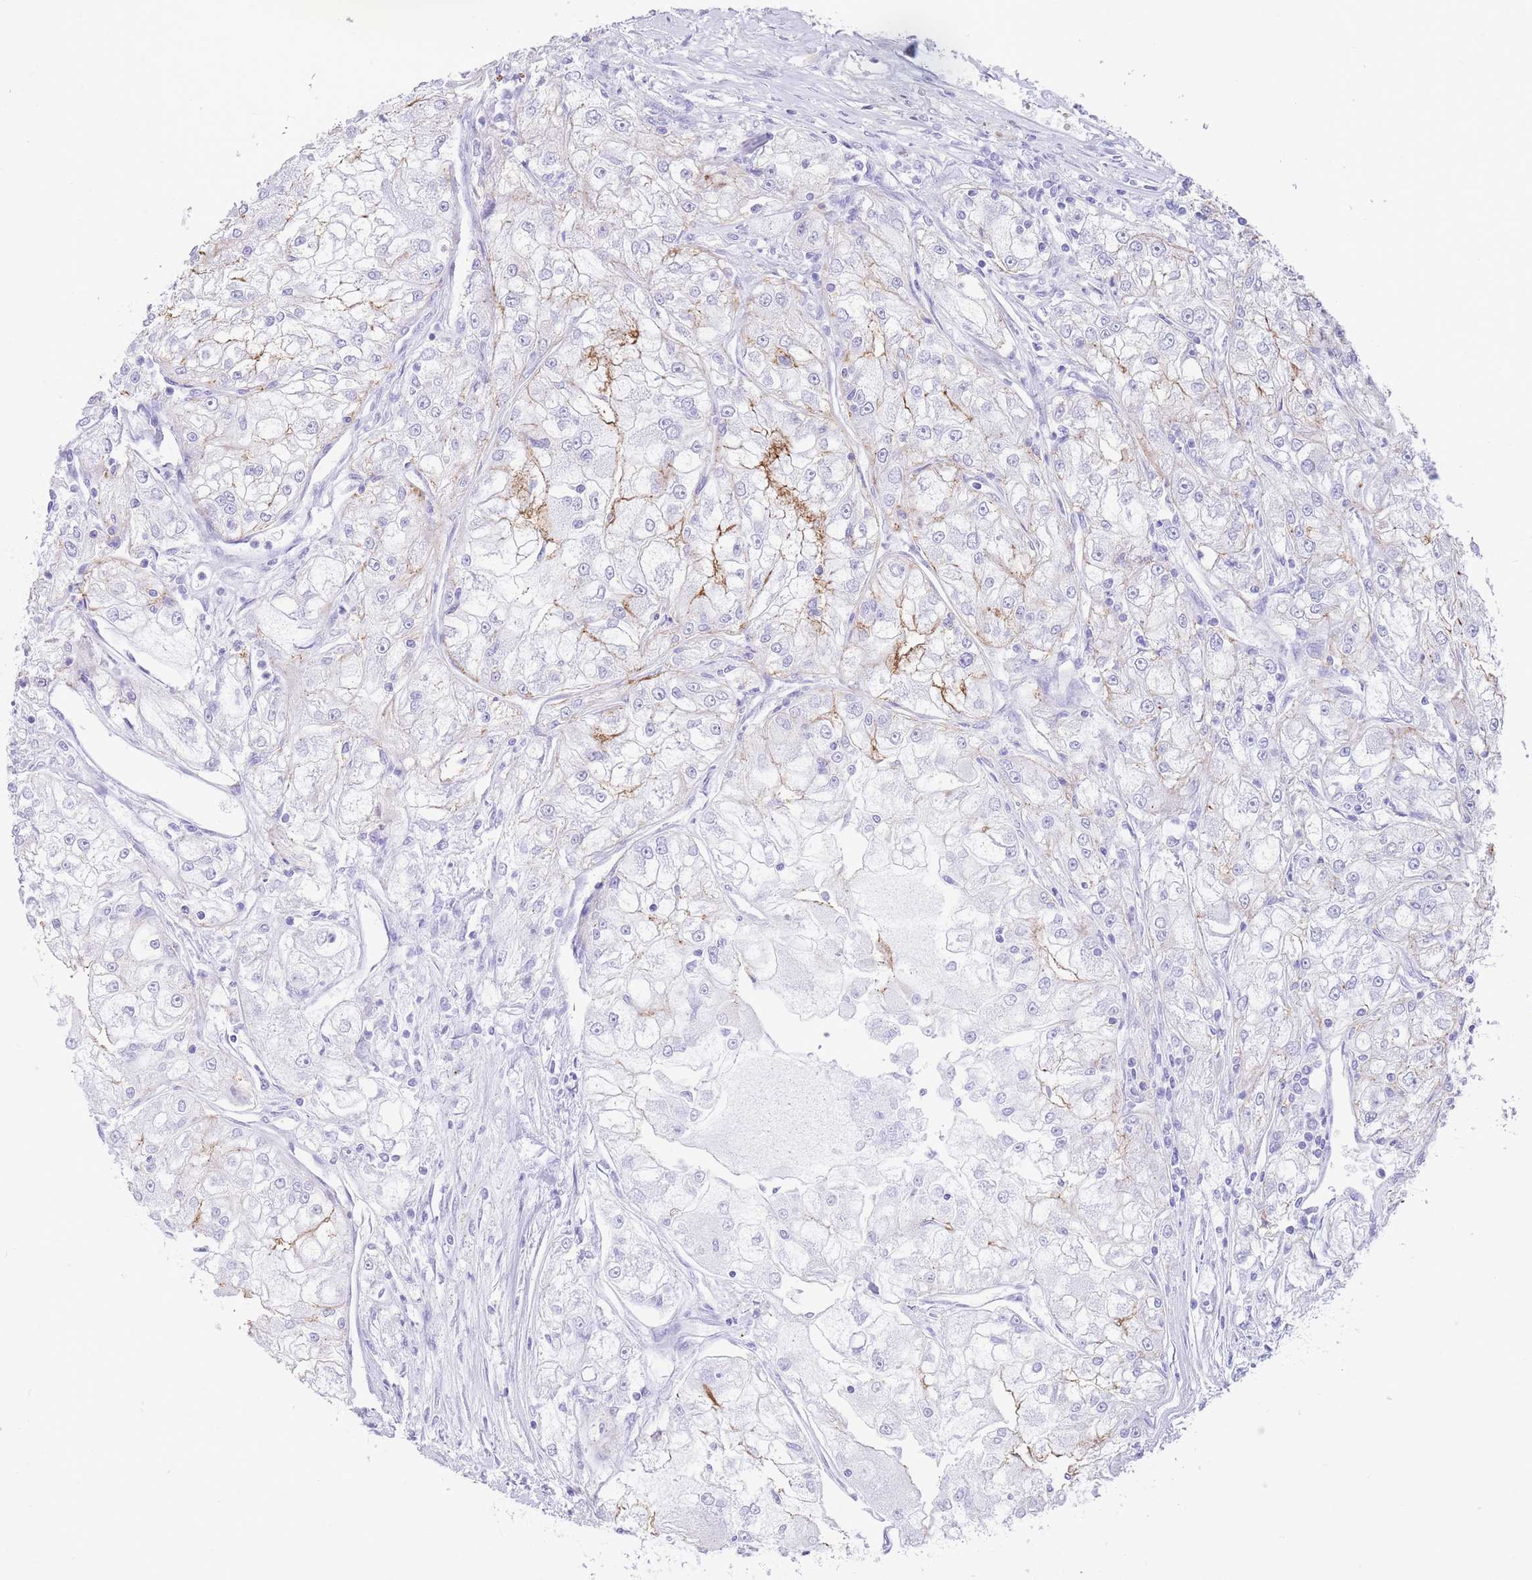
{"staining": {"intensity": "moderate", "quantity": "25%-75%", "location": "cytoplasmic/membranous"}, "tissue": "renal cancer", "cell_type": "Tumor cells", "image_type": "cancer", "snomed": [{"axis": "morphology", "description": "Adenocarcinoma, NOS"}, {"axis": "topography", "description": "Kidney"}], "caption": "Immunohistochemistry micrograph of neoplastic tissue: renal cancer stained using immunohistochemistry (IHC) reveals medium levels of moderate protein expression localized specifically in the cytoplasmic/membranous of tumor cells, appearing as a cytoplasmic/membranous brown color.", "gene": "ELOA2", "patient": {"sex": "female", "age": 72}}